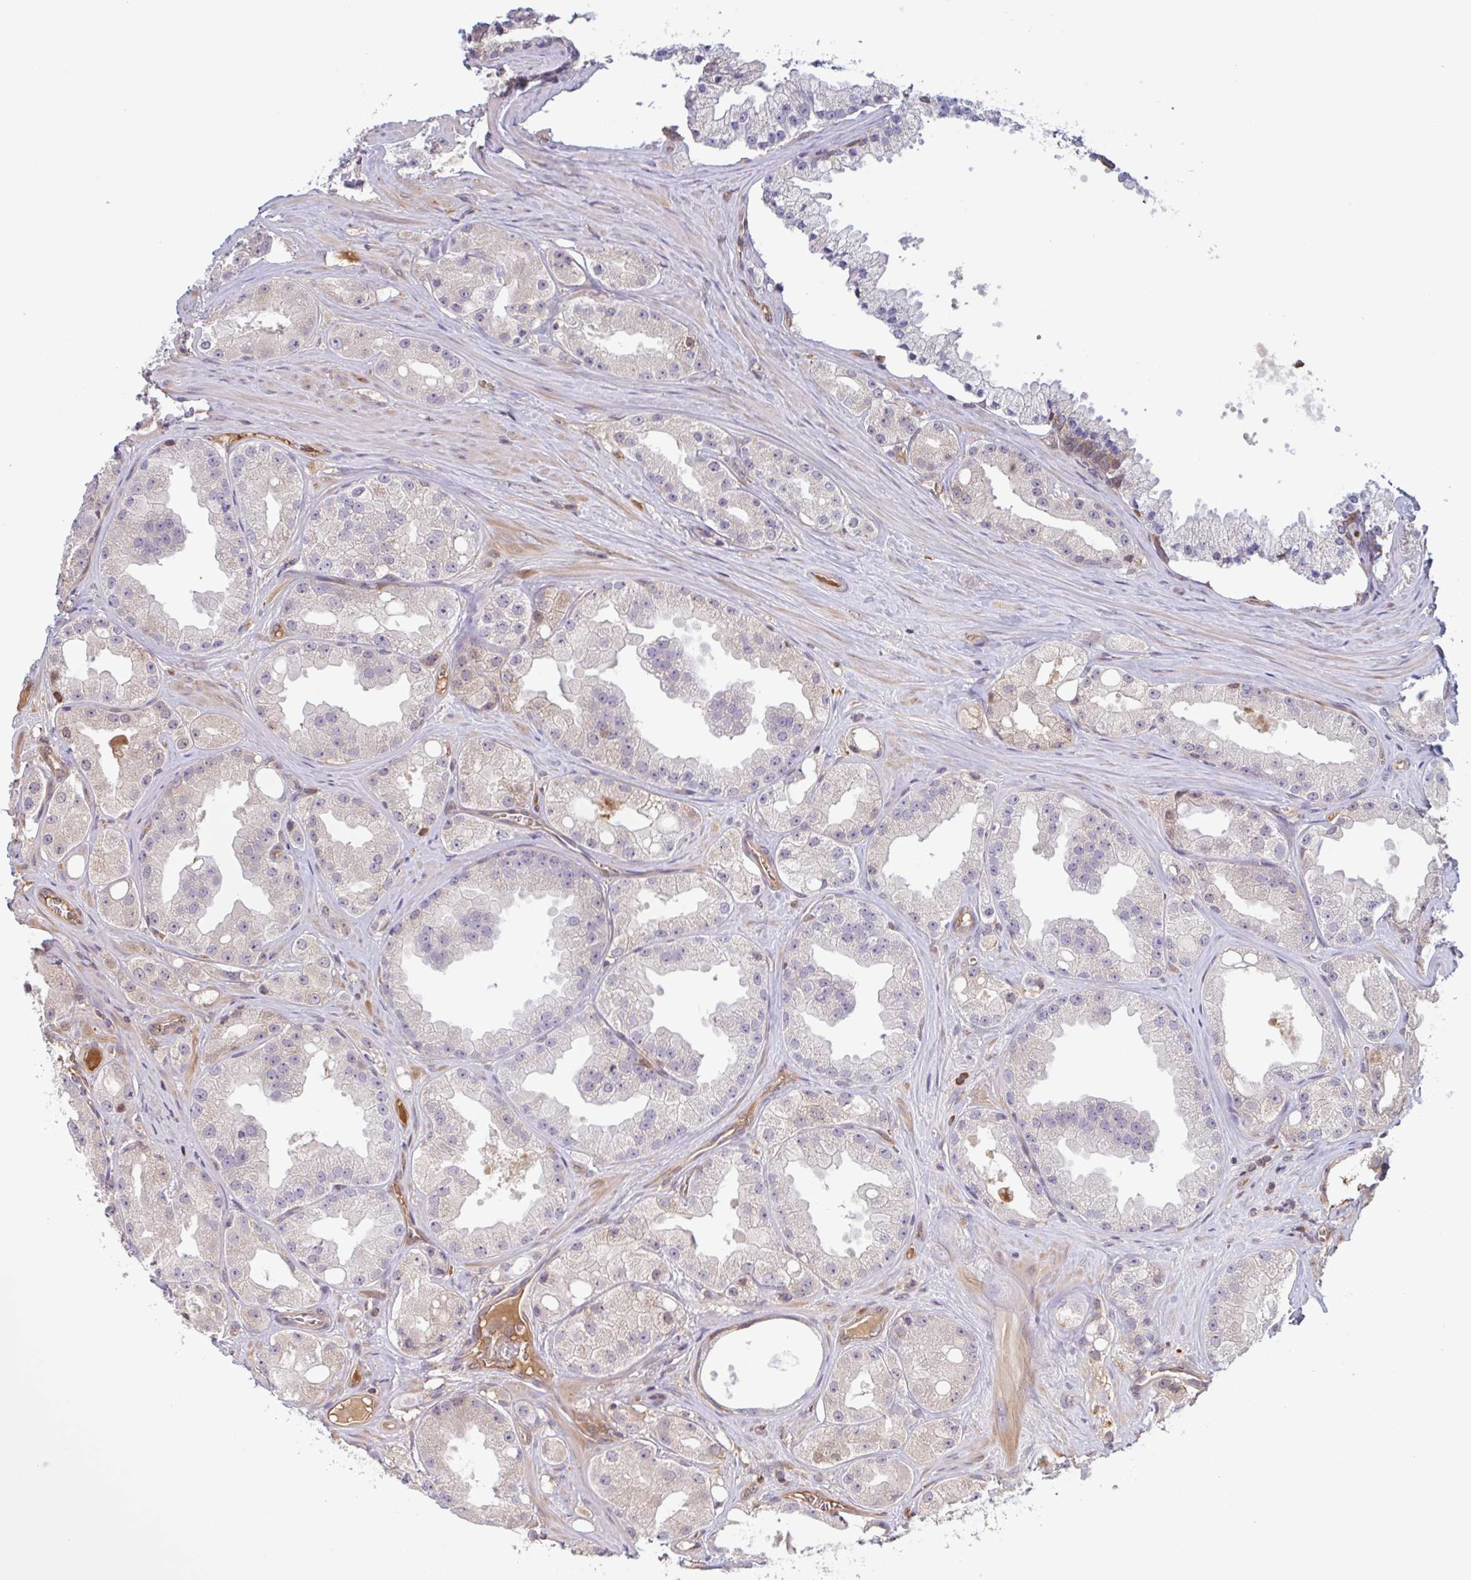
{"staining": {"intensity": "negative", "quantity": "none", "location": "none"}, "tissue": "prostate cancer", "cell_type": "Tumor cells", "image_type": "cancer", "snomed": [{"axis": "morphology", "description": "Adenocarcinoma, High grade"}, {"axis": "topography", "description": "Prostate"}], "caption": "The immunohistochemistry micrograph has no significant staining in tumor cells of prostate adenocarcinoma (high-grade) tissue.", "gene": "OTOP2", "patient": {"sex": "male", "age": 66}}